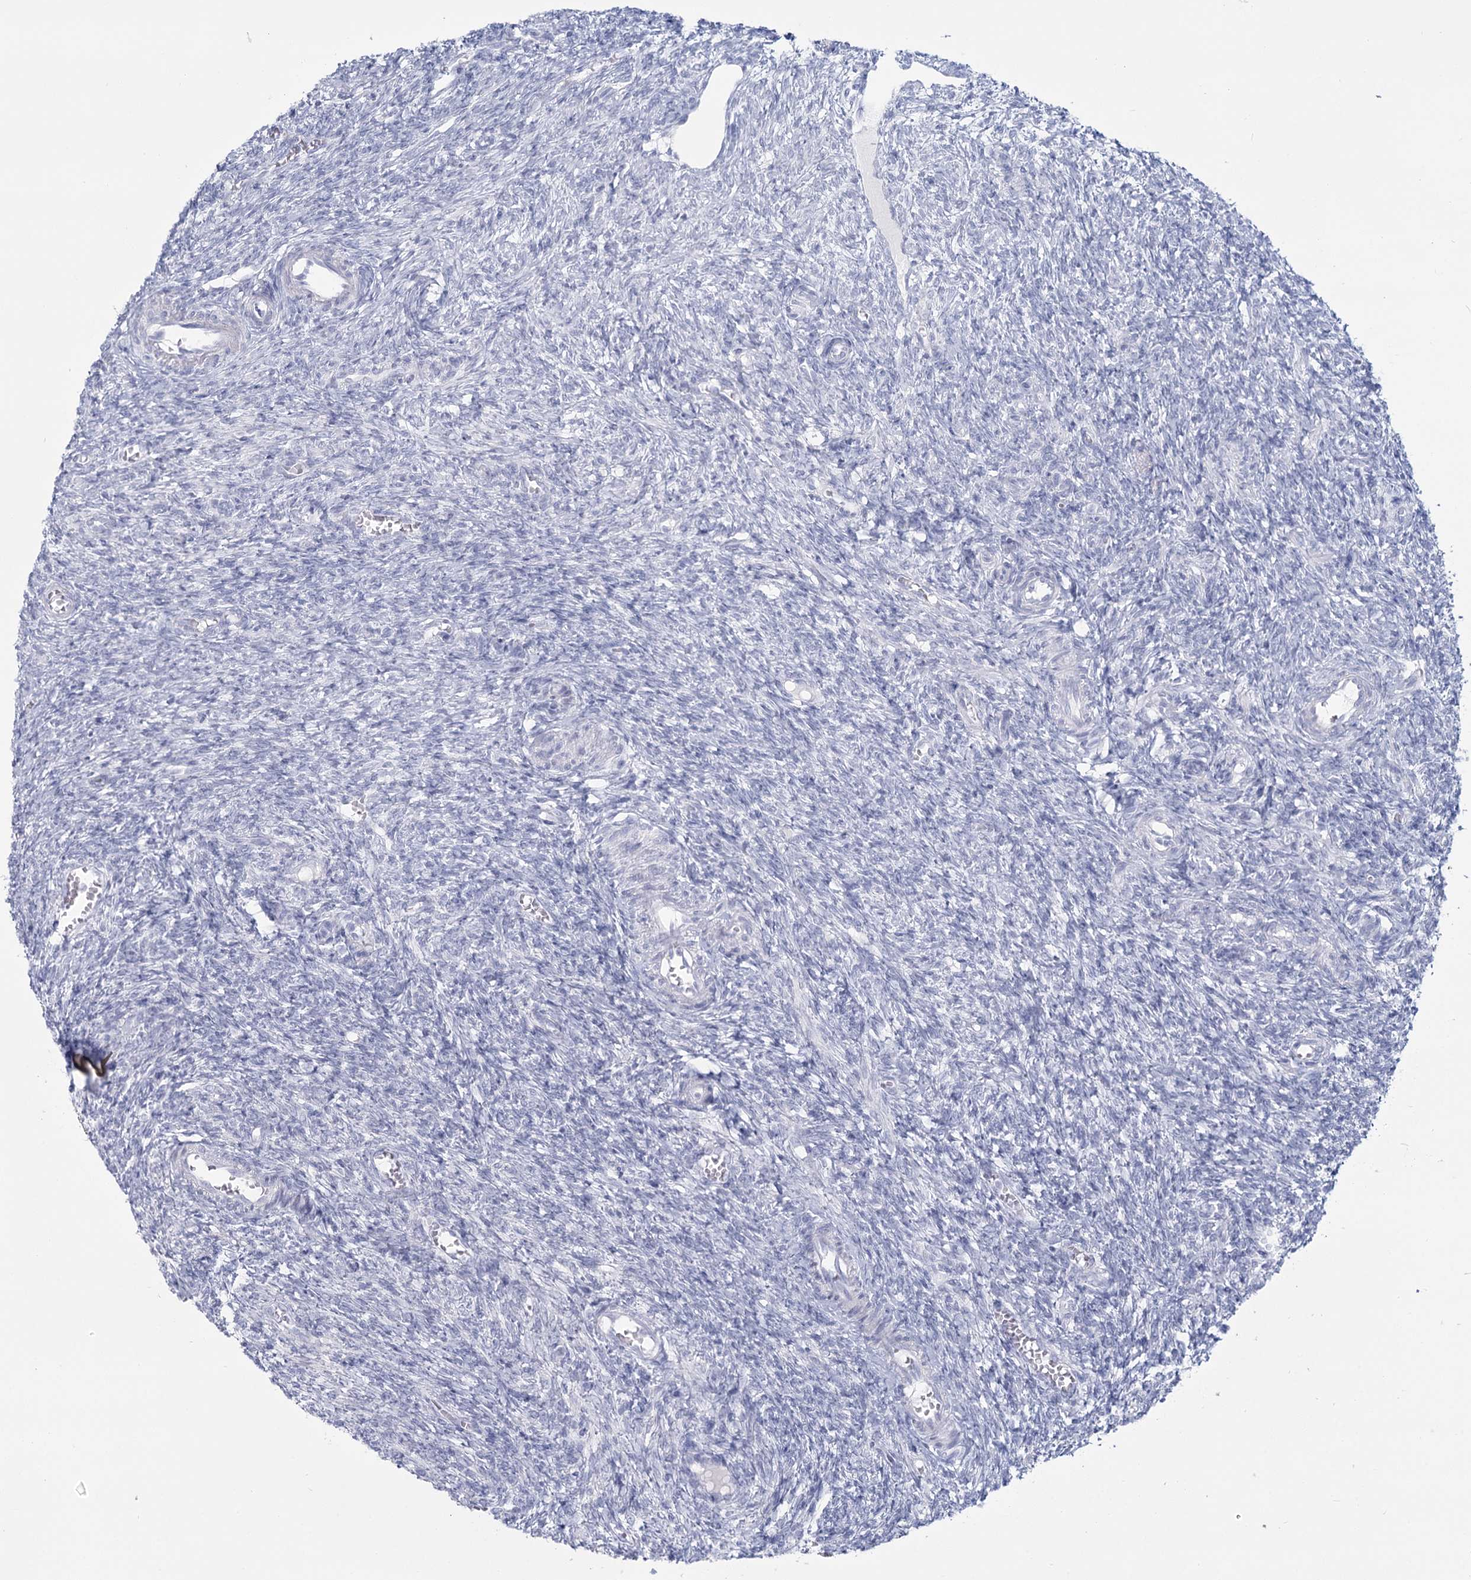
{"staining": {"intensity": "negative", "quantity": "none", "location": "none"}, "tissue": "ovary", "cell_type": "Ovarian stroma cells", "image_type": "normal", "snomed": [{"axis": "morphology", "description": "Normal tissue, NOS"}, {"axis": "topography", "description": "Ovary"}], "caption": "High power microscopy photomicrograph of an IHC image of benign ovary, revealing no significant staining in ovarian stroma cells.", "gene": "SLC6A19", "patient": {"sex": "female", "age": 27}}